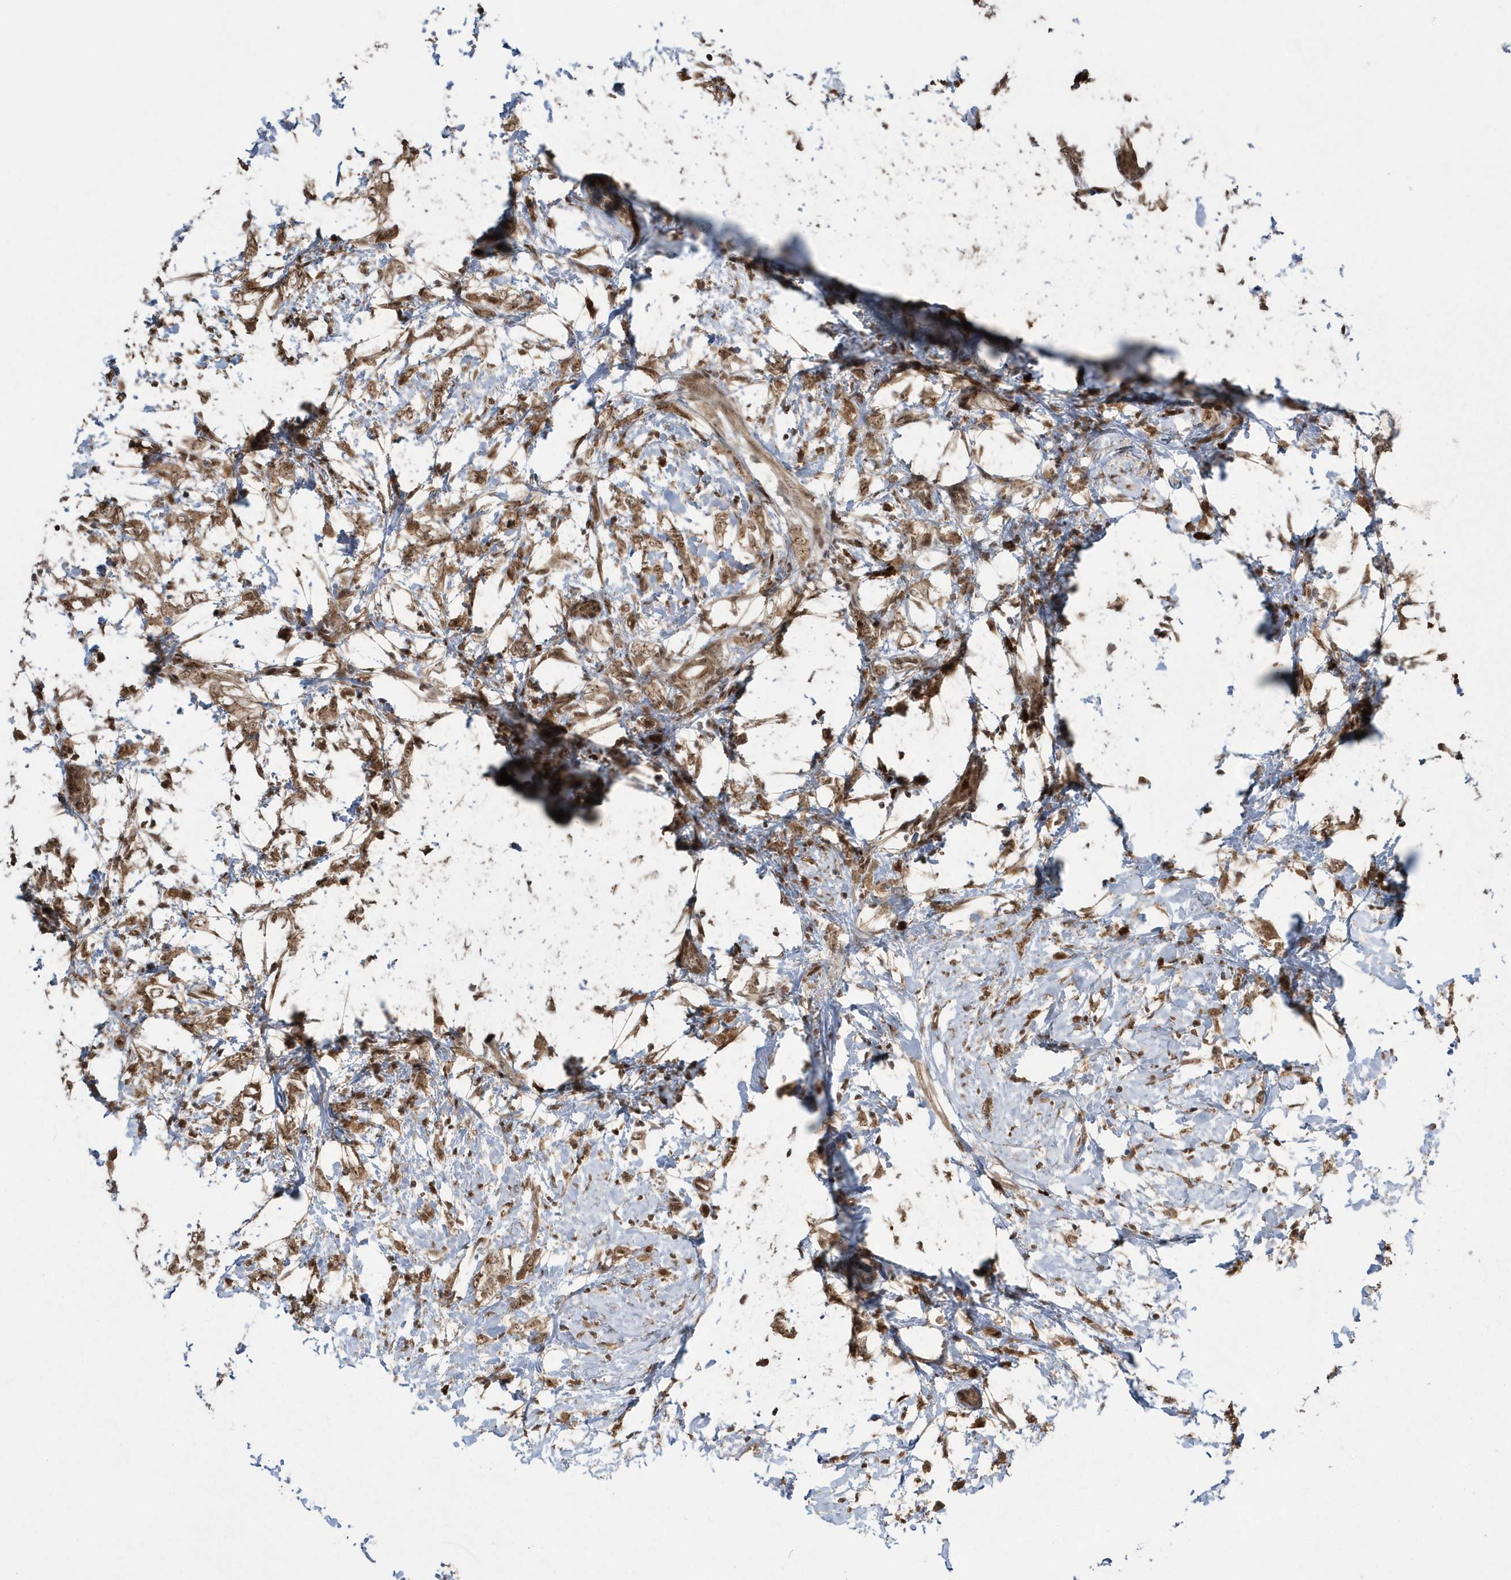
{"staining": {"intensity": "moderate", "quantity": ">75%", "location": "cytoplasmic/membranous,nuclear"}, "tissue": "breast cancer", "cell_type": "Tumor cells", "image_type": "cancer", "snomed": [{"axis": "morphology", "description": "Normal tissue, NOS"}, {"axis": "morphology", "description": "Lobular carcinoma"}, {"axis": "topography", "description": "Breast"}], "caption": "Breast lobular carcinoma tissue demonstrates moderate cytoplasmic/membranous and nuclear expression in approximately >75% of tumor cells, visualized by immunohistochemistry.", "gene": "EPB41L4A", "patient": {"sex": "female", "age": 47}}